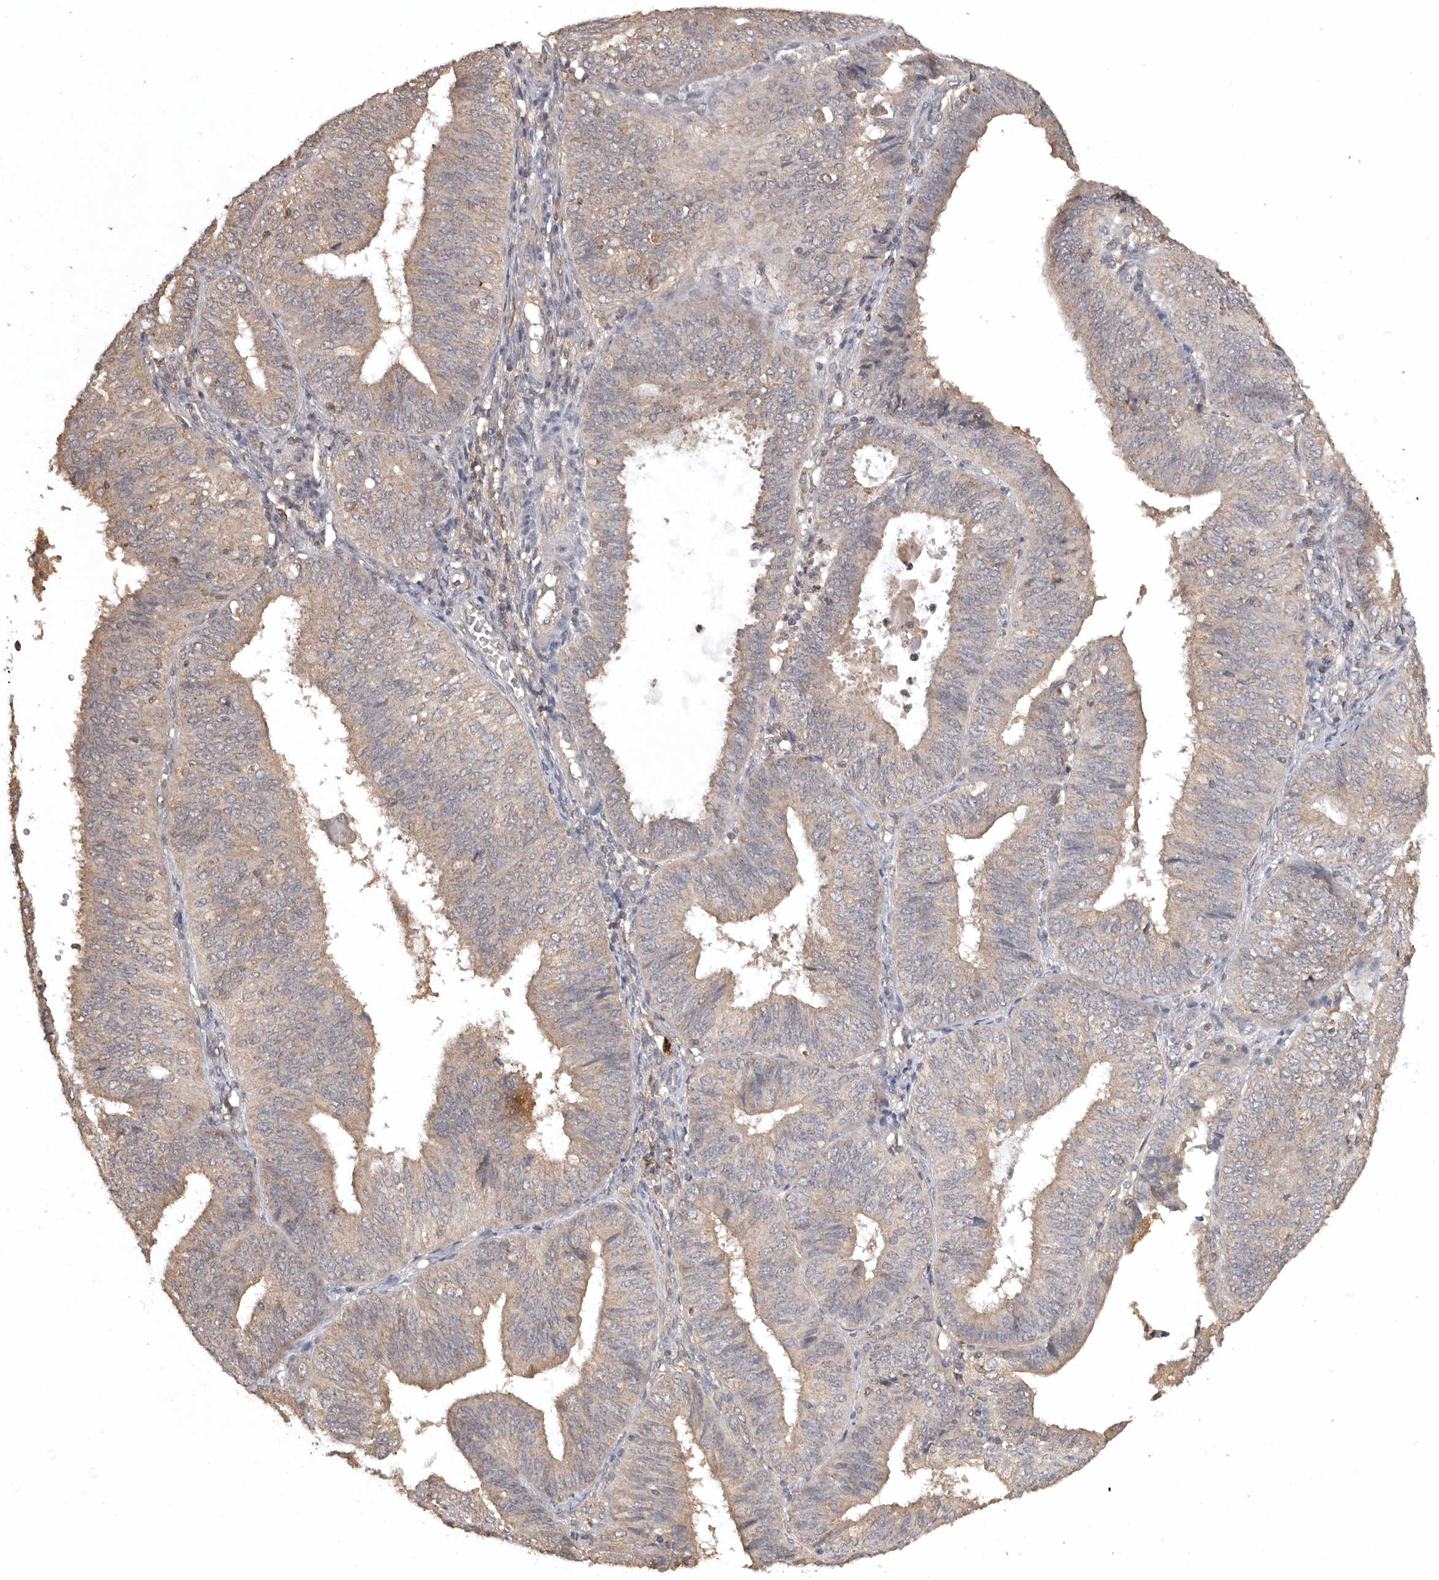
{"staining": {"intensity": "weak", "quantity": ">75%", "location": "cytoplasmic/membranous"}, "tissue": "endometrial cancer", "cell_type": "Tumor cells", "image_type": "cancer", "snomed": [{"axis": "morphology", "description": "Adenocarcinoma, NOS"}, {"axis": "topography", "description": "Endometrium"}], "caption": "Weak cytoplasmic/membranous protein expression is appreciated in about >75% of tumor cells in endometrial cancer. The protein of interest is shown in brown color, while the nuclei are stained blue.", "gene": "ADAMTS4", "patient": {"sex": "female", "age": 58}}